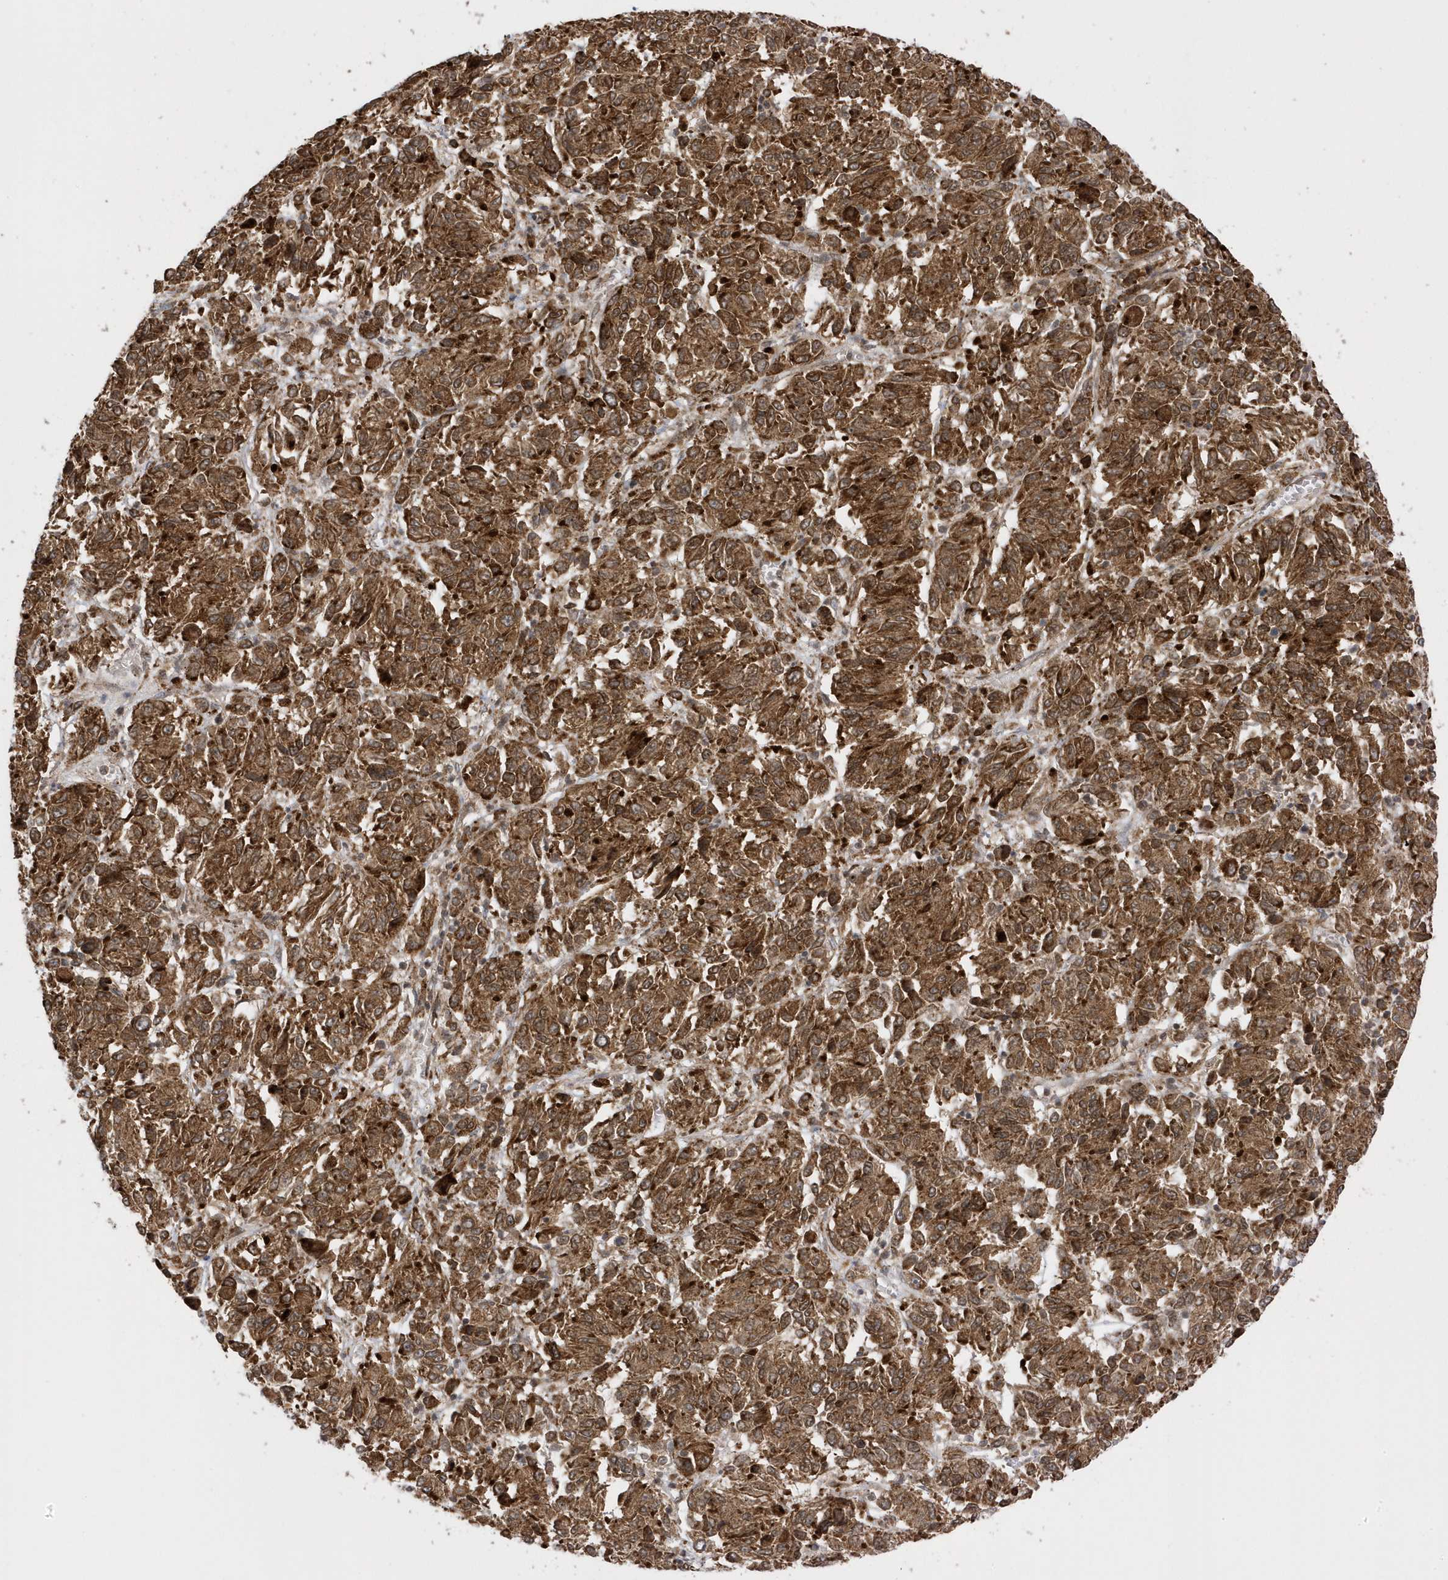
{"staining": {"intensity": "strong", "quantity": ">75%", "location": "cytoplasmic/membranous,nuclear"}, "tissue": "melanoma", "cell_type": "Tumor cells", "image_type": "cancer", "snomed": [{"axis": "morphology", "description": "Malignant melanoma, Metastatic site"}, {"axis": "topography", "description": "Lung"}], "caption": "Strong cytoplasmic/membranous and nuclear staining is seen in approximately >75% of tumor cells in malignant melanoma (metastatic site).", "gene": "METTL21A", "patient": {"sex": "male", "age": 64}}